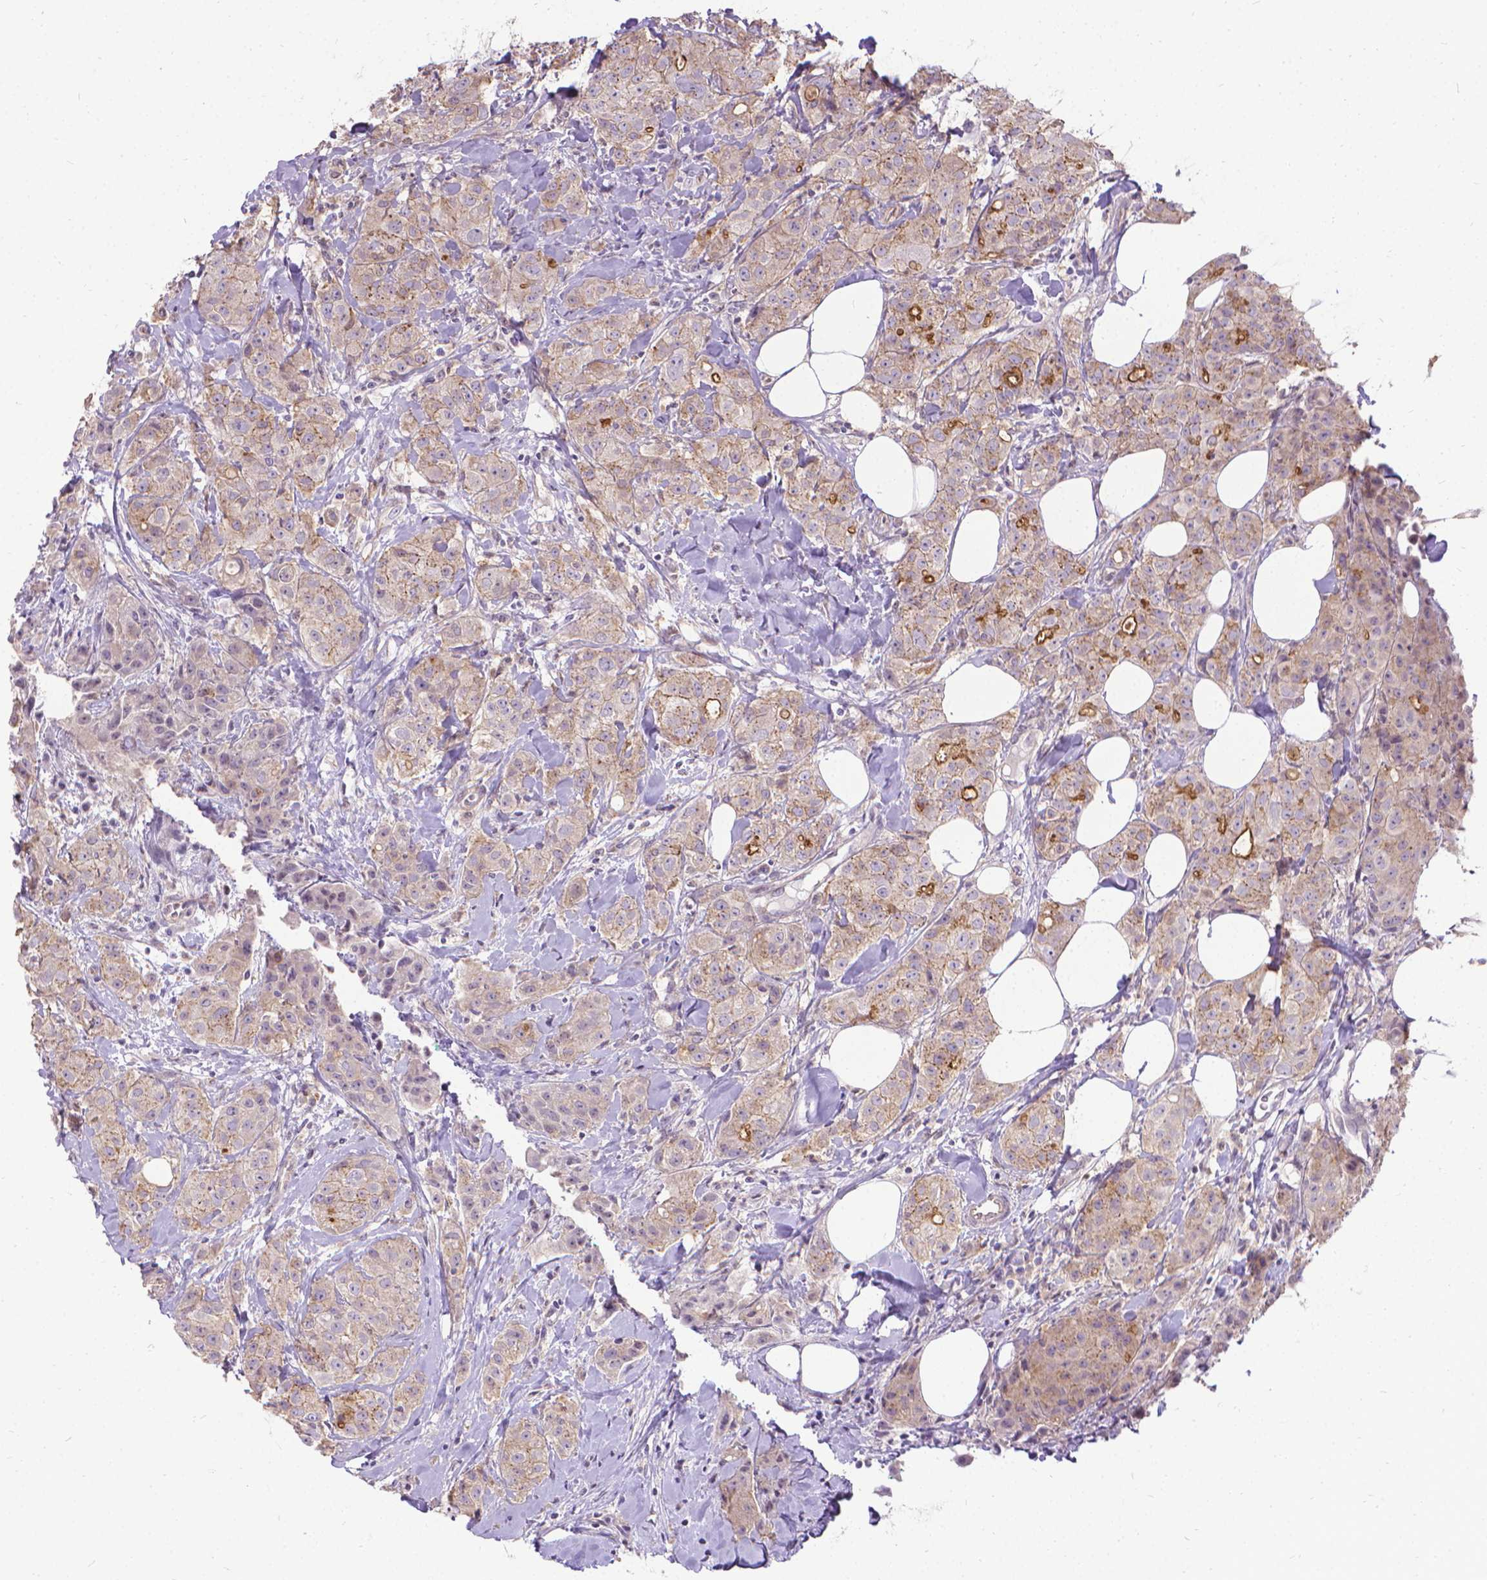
{"staining": {"intensity": "weak", "quantity": "25%-75%", "location": "cytoplasmic/membranous"}, "tissue": "breast cancer", "cell_type": "Tumor cells", "image_type": "cancer", "snomed": [{"axis": "morphology", "description": "Duct carcinoma"}, {"axis": "topography", "description": "Breast"}], "caption": "Protein analysis of breast invasive ductal carcinoma tissue shows weak cytoplasmic/membranous positivity in about 25%-75% of tumor cells.", "gene": "CFAP299", "patient": {"sex": "female", "age": 43}}